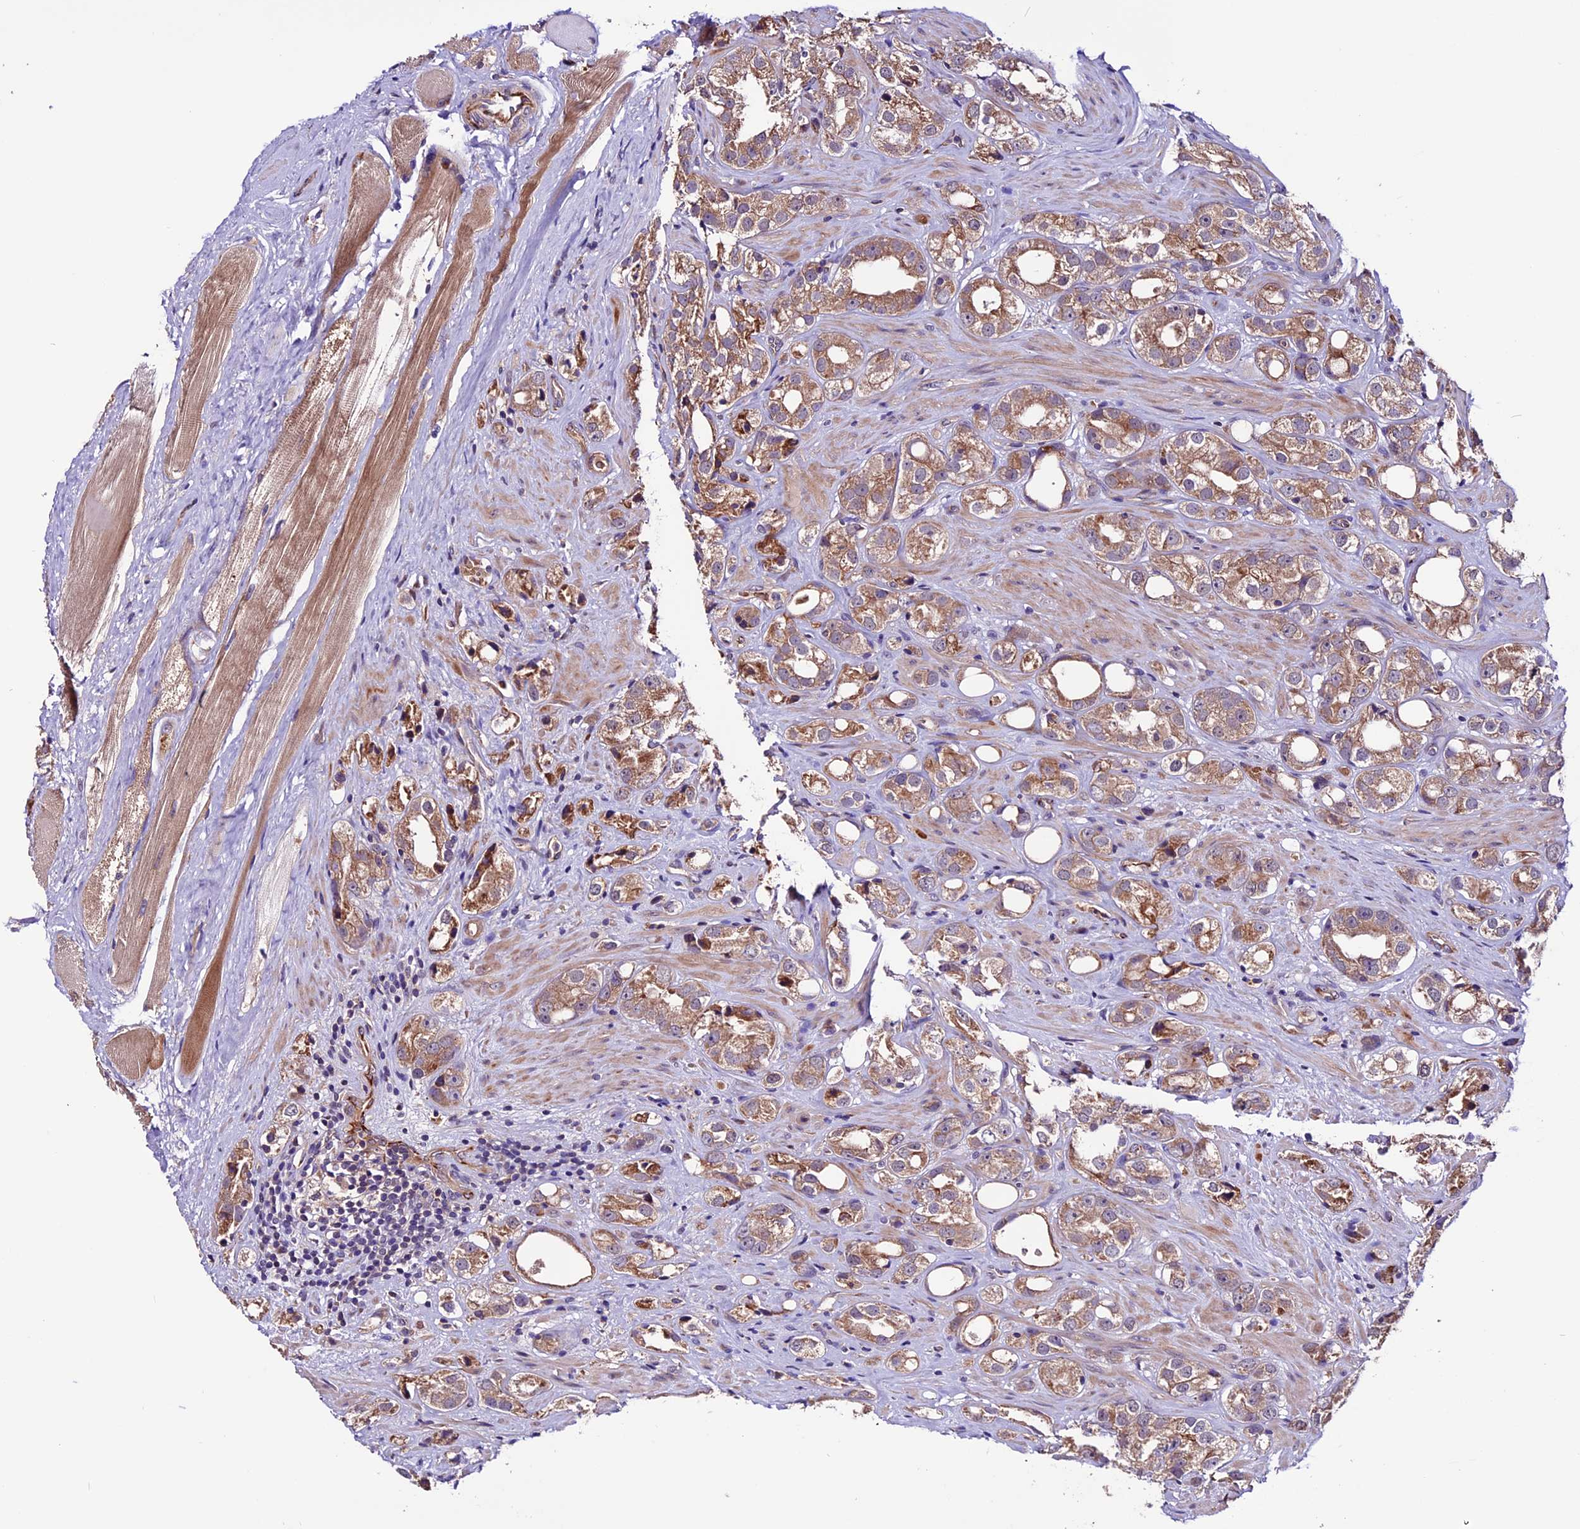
{"staining": {"intensity": "moderate", "quantity": ">75%", "location": "cytoplasmic/membranous"}, "tissue": "prostate cancer", "cell_type": "Tumor cells", "image_type": "cancer", "snomed": [{"axis": "morphology", "description": "Adenocarcinoma, NOS"}, {"axis": "topography", "description": "Prostate"}], "caption": "A histopathology image of human prostate cancer stained for a protein shows moderate cytoplasmic/membranous brown staining in tumor cells.", "gene": "RINL", "patient": {"sex": "male", "age": 79}}